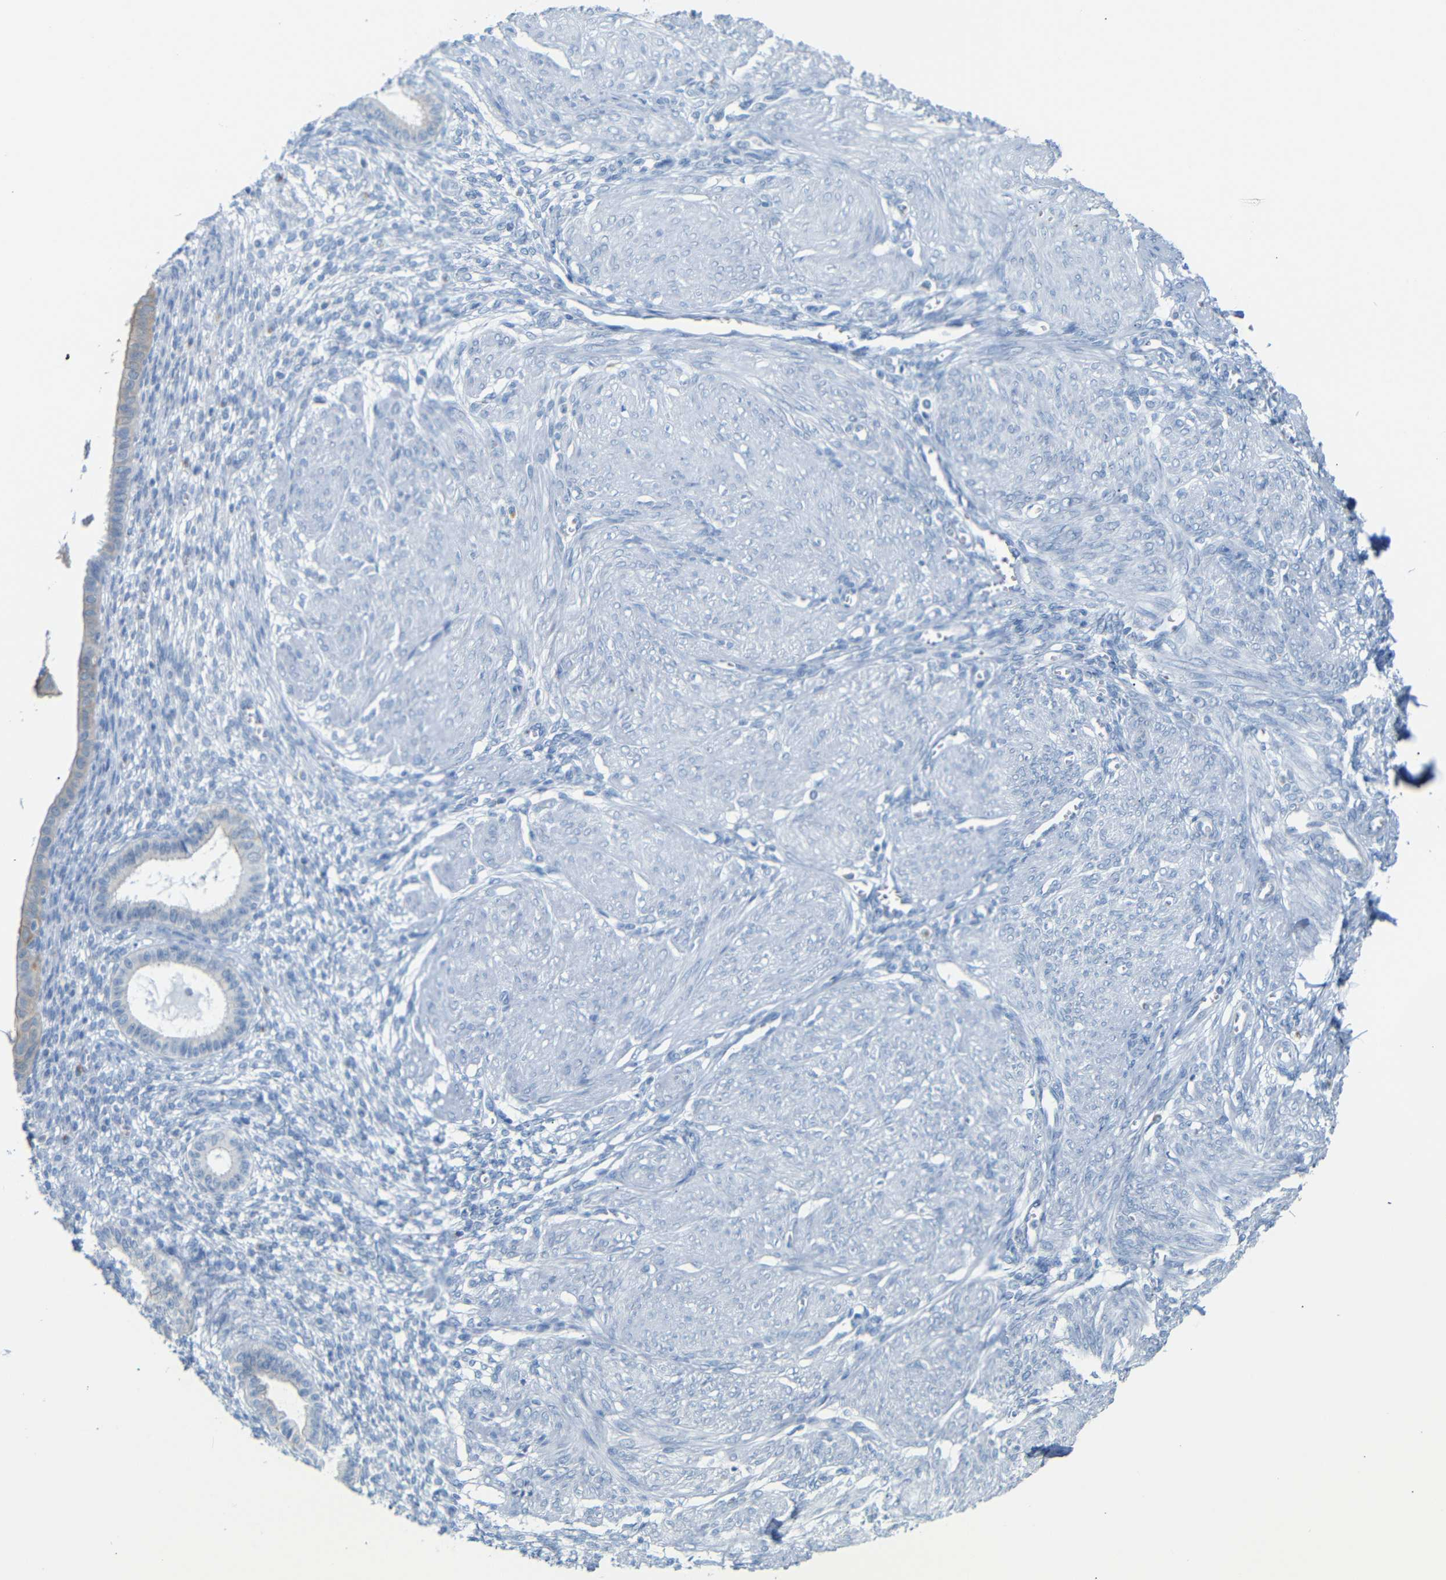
{"staining": {"intensity": "negative", "quantity": "none", "location": "none"}, "tissue": "endometrium", "cell_type": "Cells in endometrial stroma", "image_type": "normal", "snomed": [{"axis": "morphology", "description": "Normal tissue, NOS"}, {"axis": "topography", "description": "Endometrium"}], "caption": "Immunohistochemical staining of benign endometrium demonstrates no significant positivity in cells in endometrial stroma. (DAB (3,3'-diaminobenzidine) immunohistochemistry (IHC) visualized using brightfield microscopy, high magnification).", "gene": "DYNAP", "patient": {"sex": "female", "age": 72}}